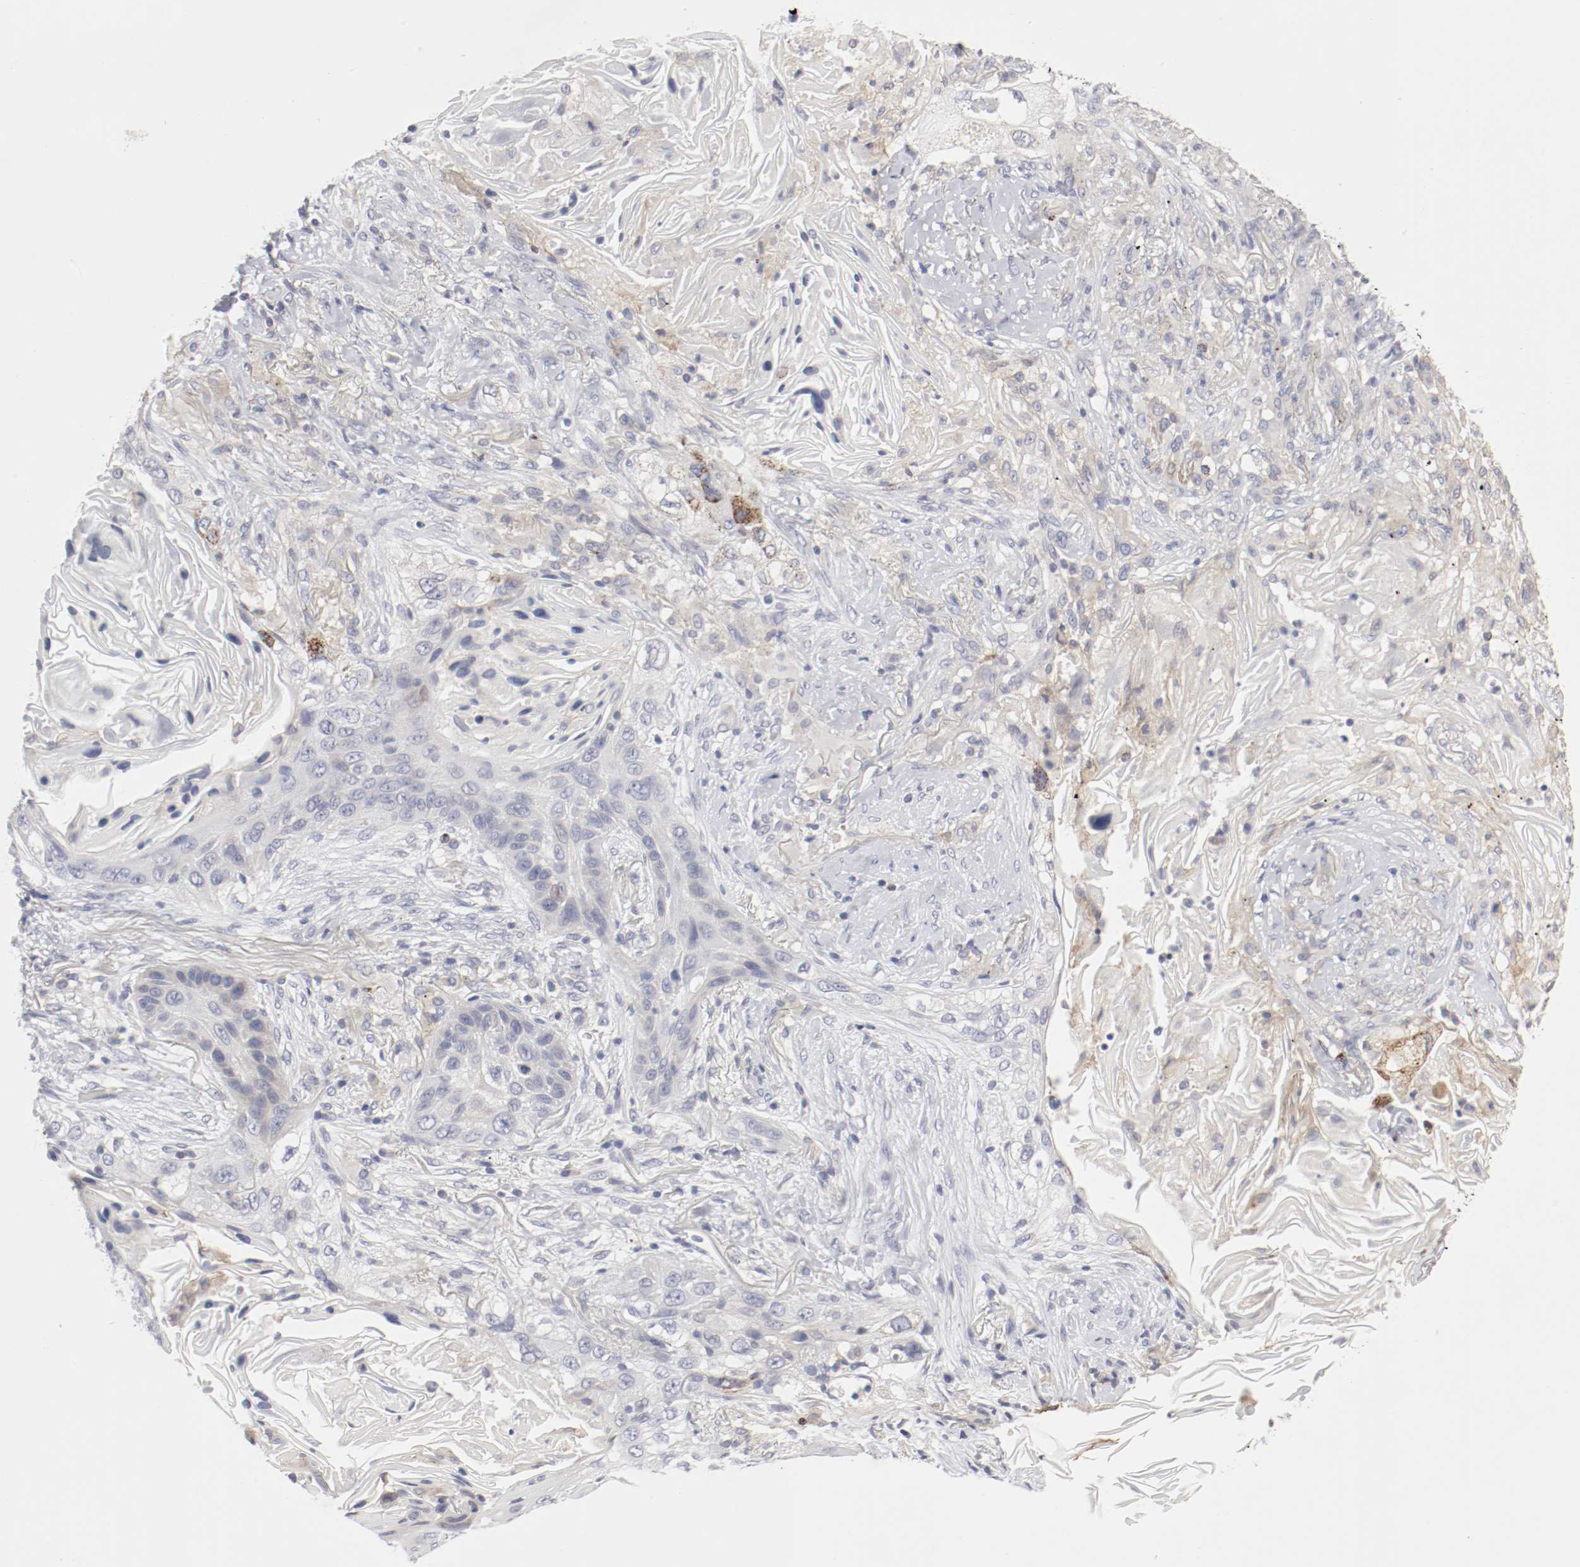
{"staining": {"intensity": "moderate", "quantity": "<25%", "location": "cytoplasmic/membranous"}, "tissue": "lung cancer", "cell_type": "Tumor cells", "image_type": "cancer", "snomed": [{"axis": "morphology", "description": "Squamous cell carcinoma, NOS"}, {"axis": "topography", "description": "Lung"}], "caption": "IHC of human lung squamous cell carcinoma demonstrates low levels of moderate cytoplasmic/membranous staining in approximately <25% of tumor cells. The protein is shown in brown color, while the nuclei are stained blue.", "gene": "ITGAX", "patient": {"sex": "female", "age": 67}}